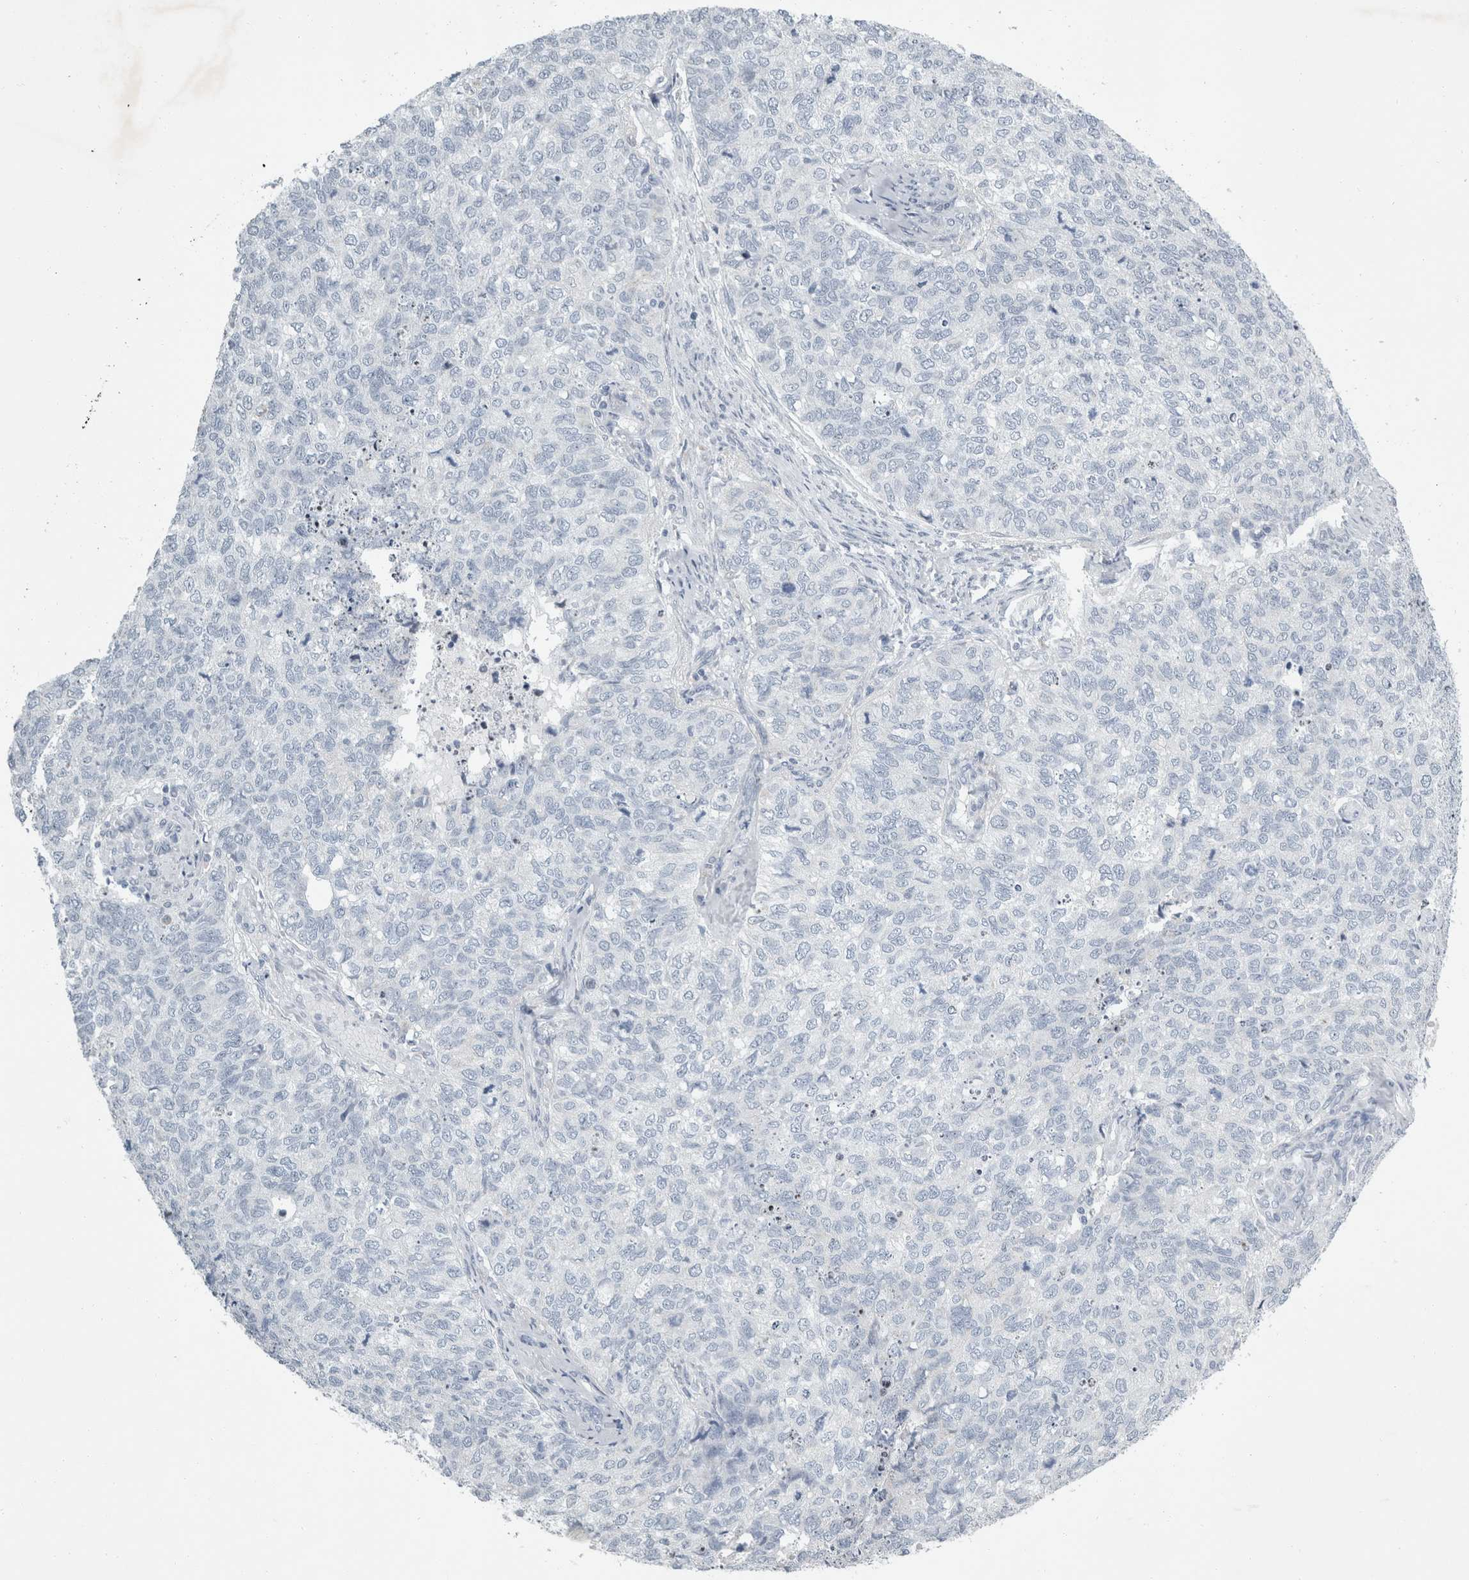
{"staining": {"intensity": "negative", "quantity": "none", "location": "none"}, "tissue": "cervical cancer", "cell_type": "Tumor cells", "image_type": "cancer", "snomed": [{"axis": "morphology", "description": "Squamous cell carcinoma, NOS"}, {"axis": "topography", "description": "Cervix"}], "caption": "DAB (3,3'-diaminobenzidine) immunohistochemical staining of human cervical cancer (squamous cell carcinoma) displays no significant expression in tumor cells.", "gene": "FXYD7", "patient": {"sex": "female", "age": 63}}